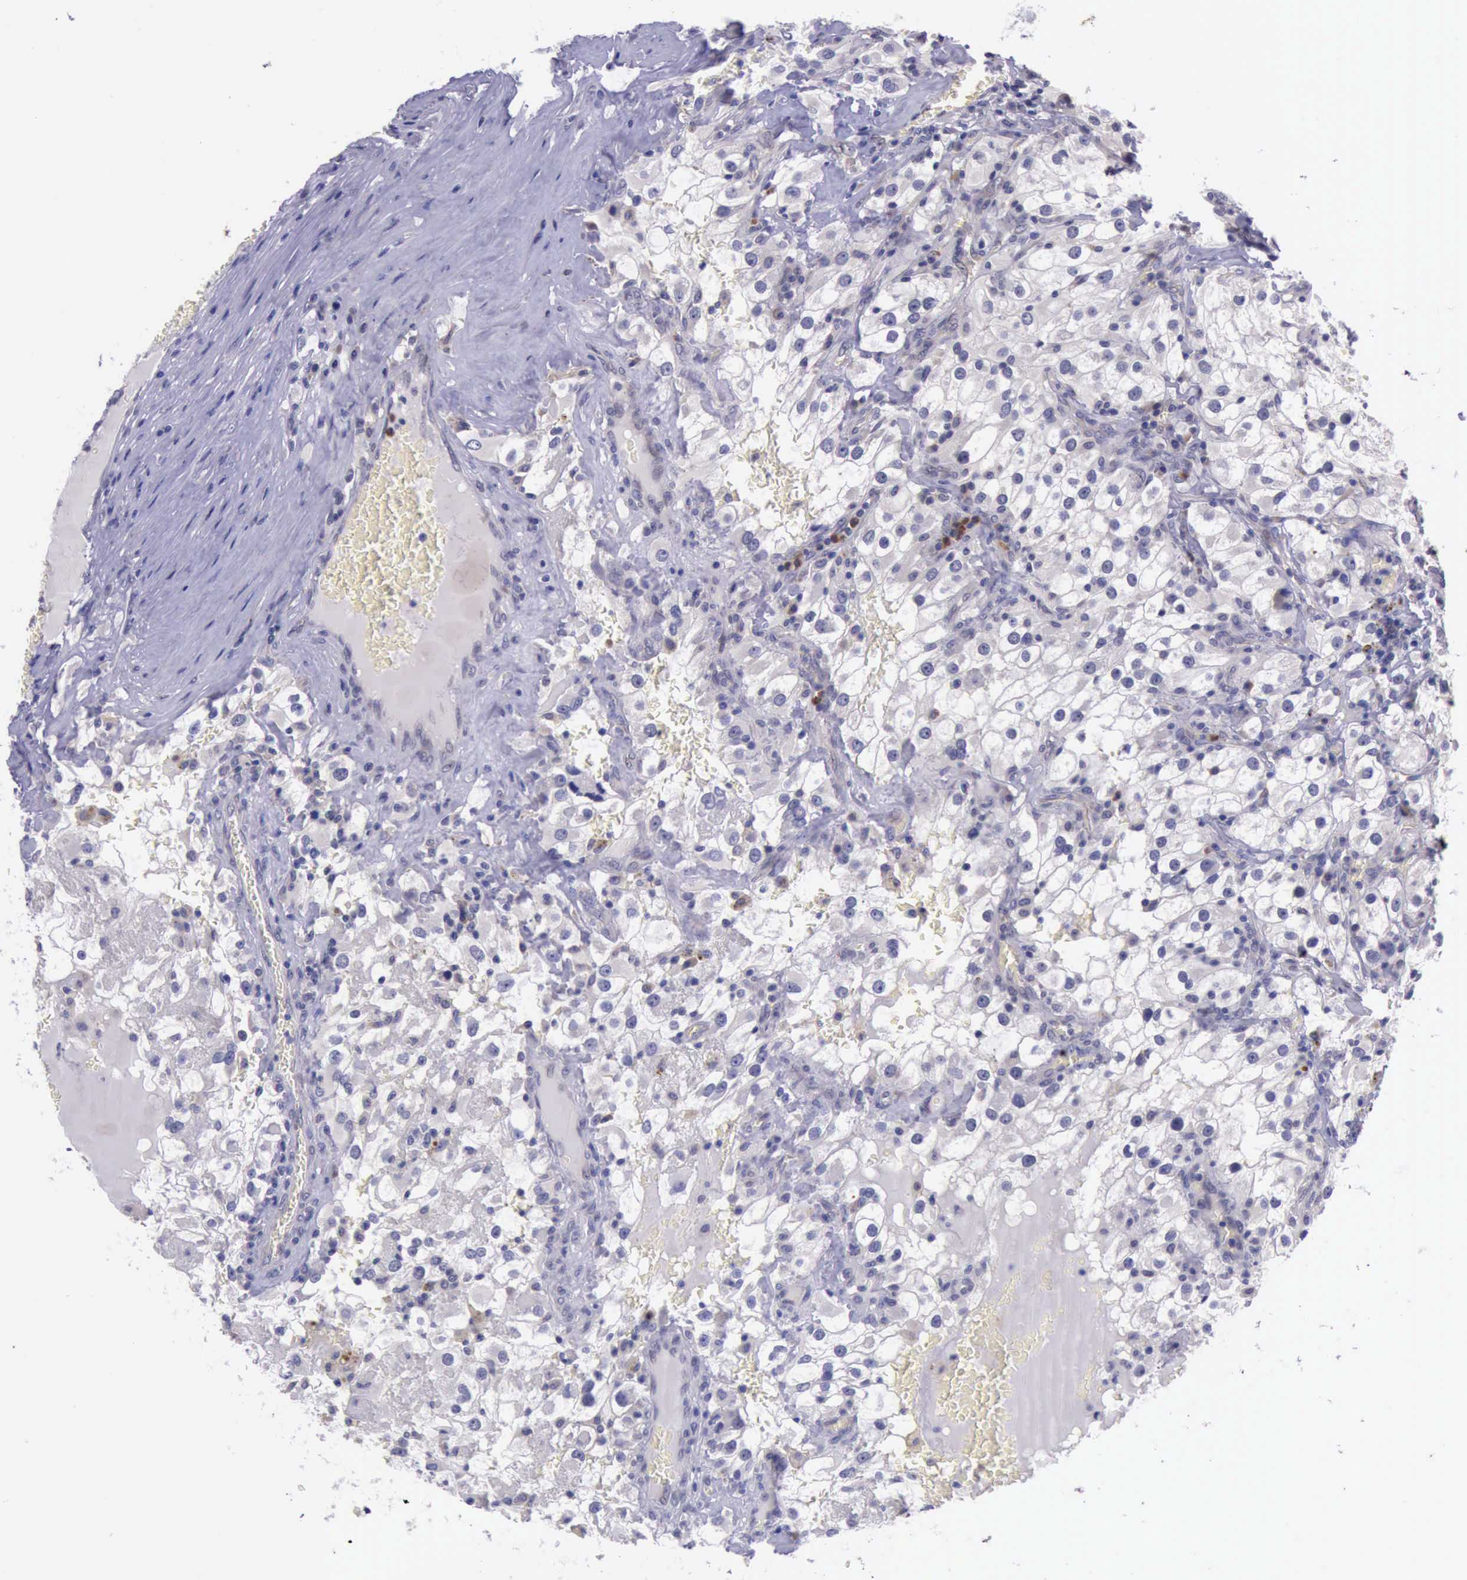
{"staining": {"intensity": "negative", "quantity": "none", "location": "none"}, "tissue": "renal cancer", "cell_type": "Tumor cells", "image_type": "cancer", "snomed": [{"axis": "morphology", "description": "Adenocarcinoma, NOS"}, {"axis": "topography", "description": "Kidney"}], "caption": "DAB immunohistochemical staining of human renal cancer shows no significant positivity in tumor cells.", "gene": "PLEK2", "patient": {"sex": "female", "age": 52}}